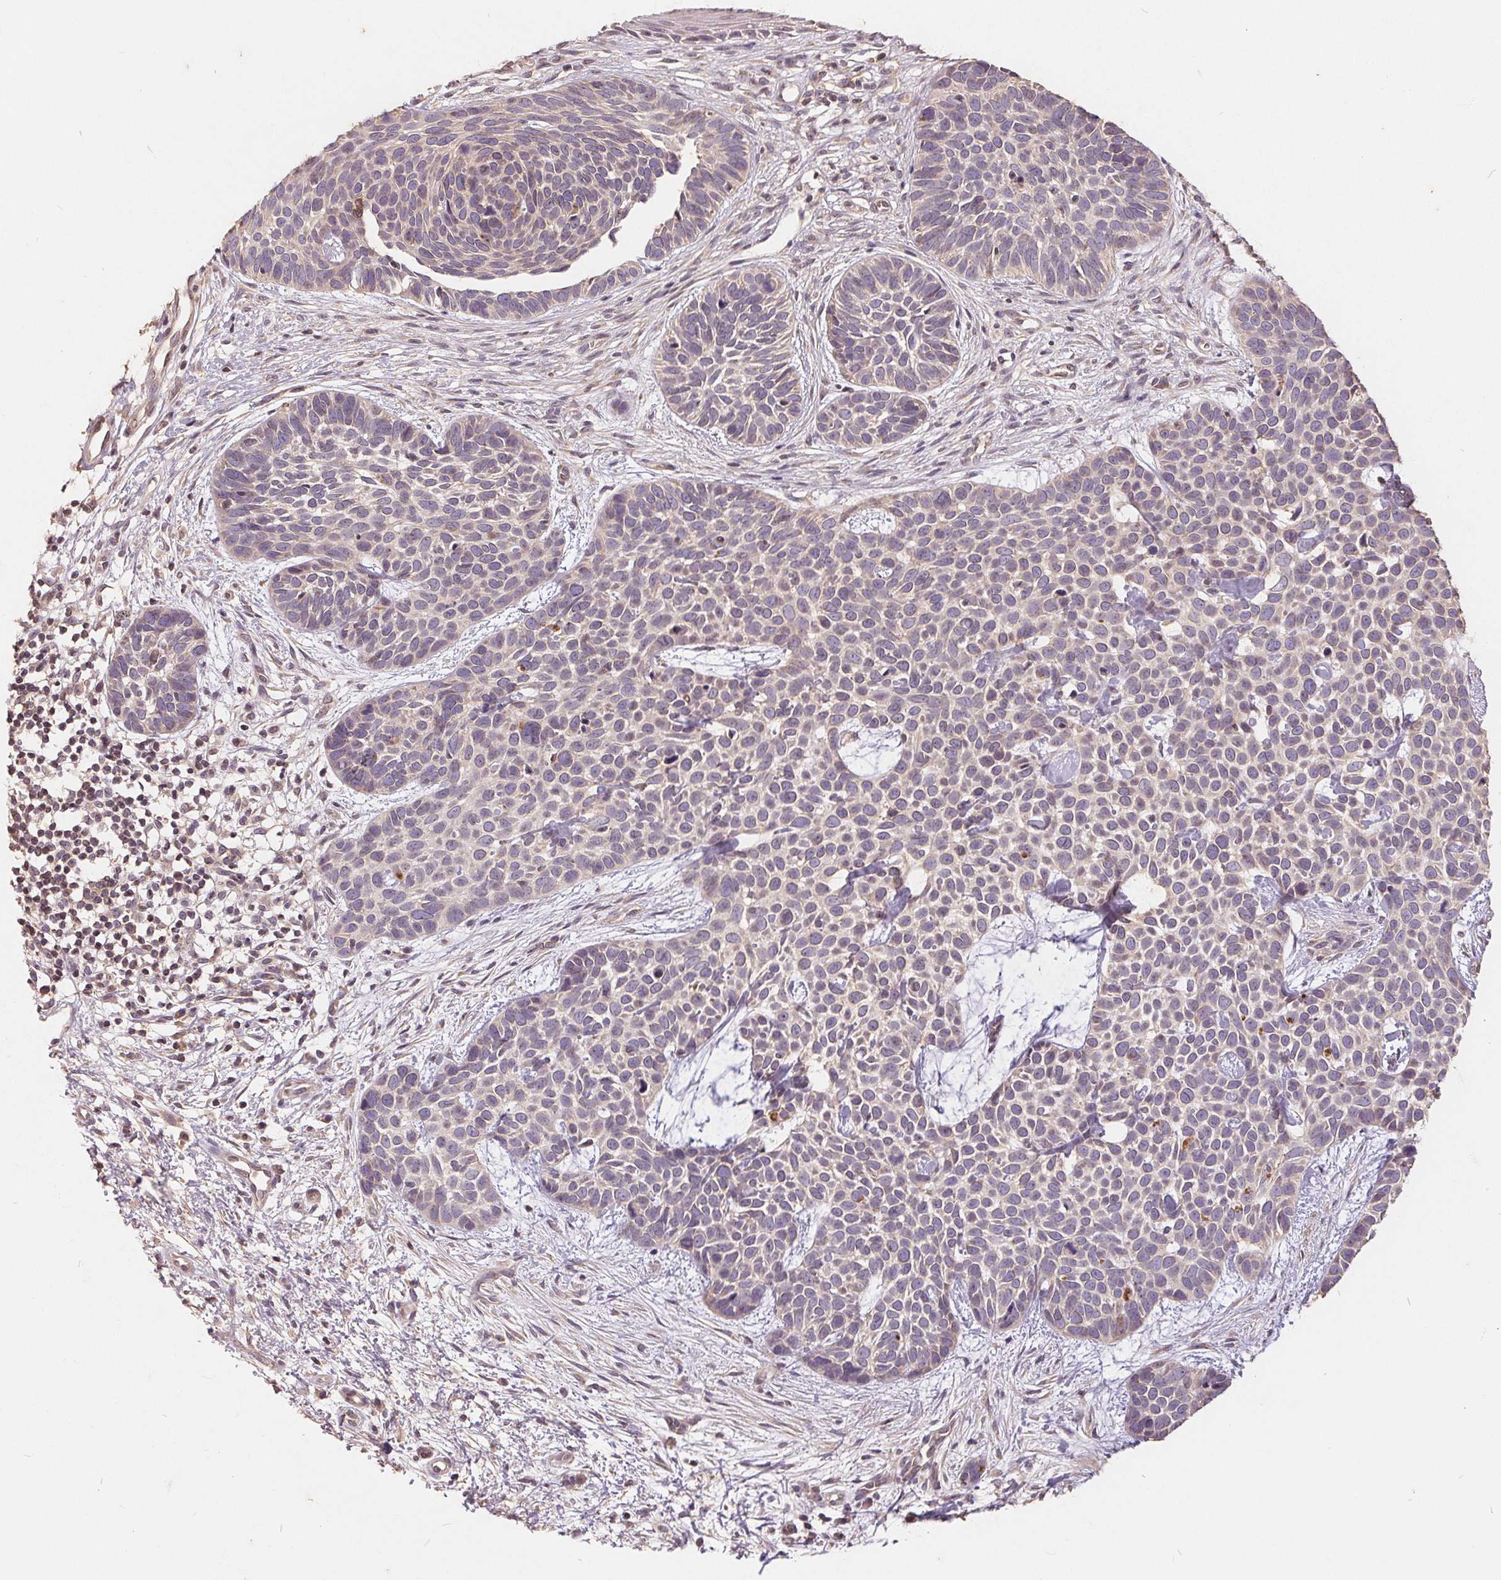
{"staining": {"intensity": "negative", "quantity": "none", "location": "none"}, "tissue": "skin cancer", "cell_type": "Tumor cells", "image_type": "cancer", "snomed": [{"axis": "morphology", "description": "Basal cell carcinoma"}, {"axis": "topography", "description": "Skin"}], "caption": "There is no significant staining in tumor cells of skin basal cell carcinoma.", "gene": "CDIPT", "patient": {"sex": "male", "age": 69}}